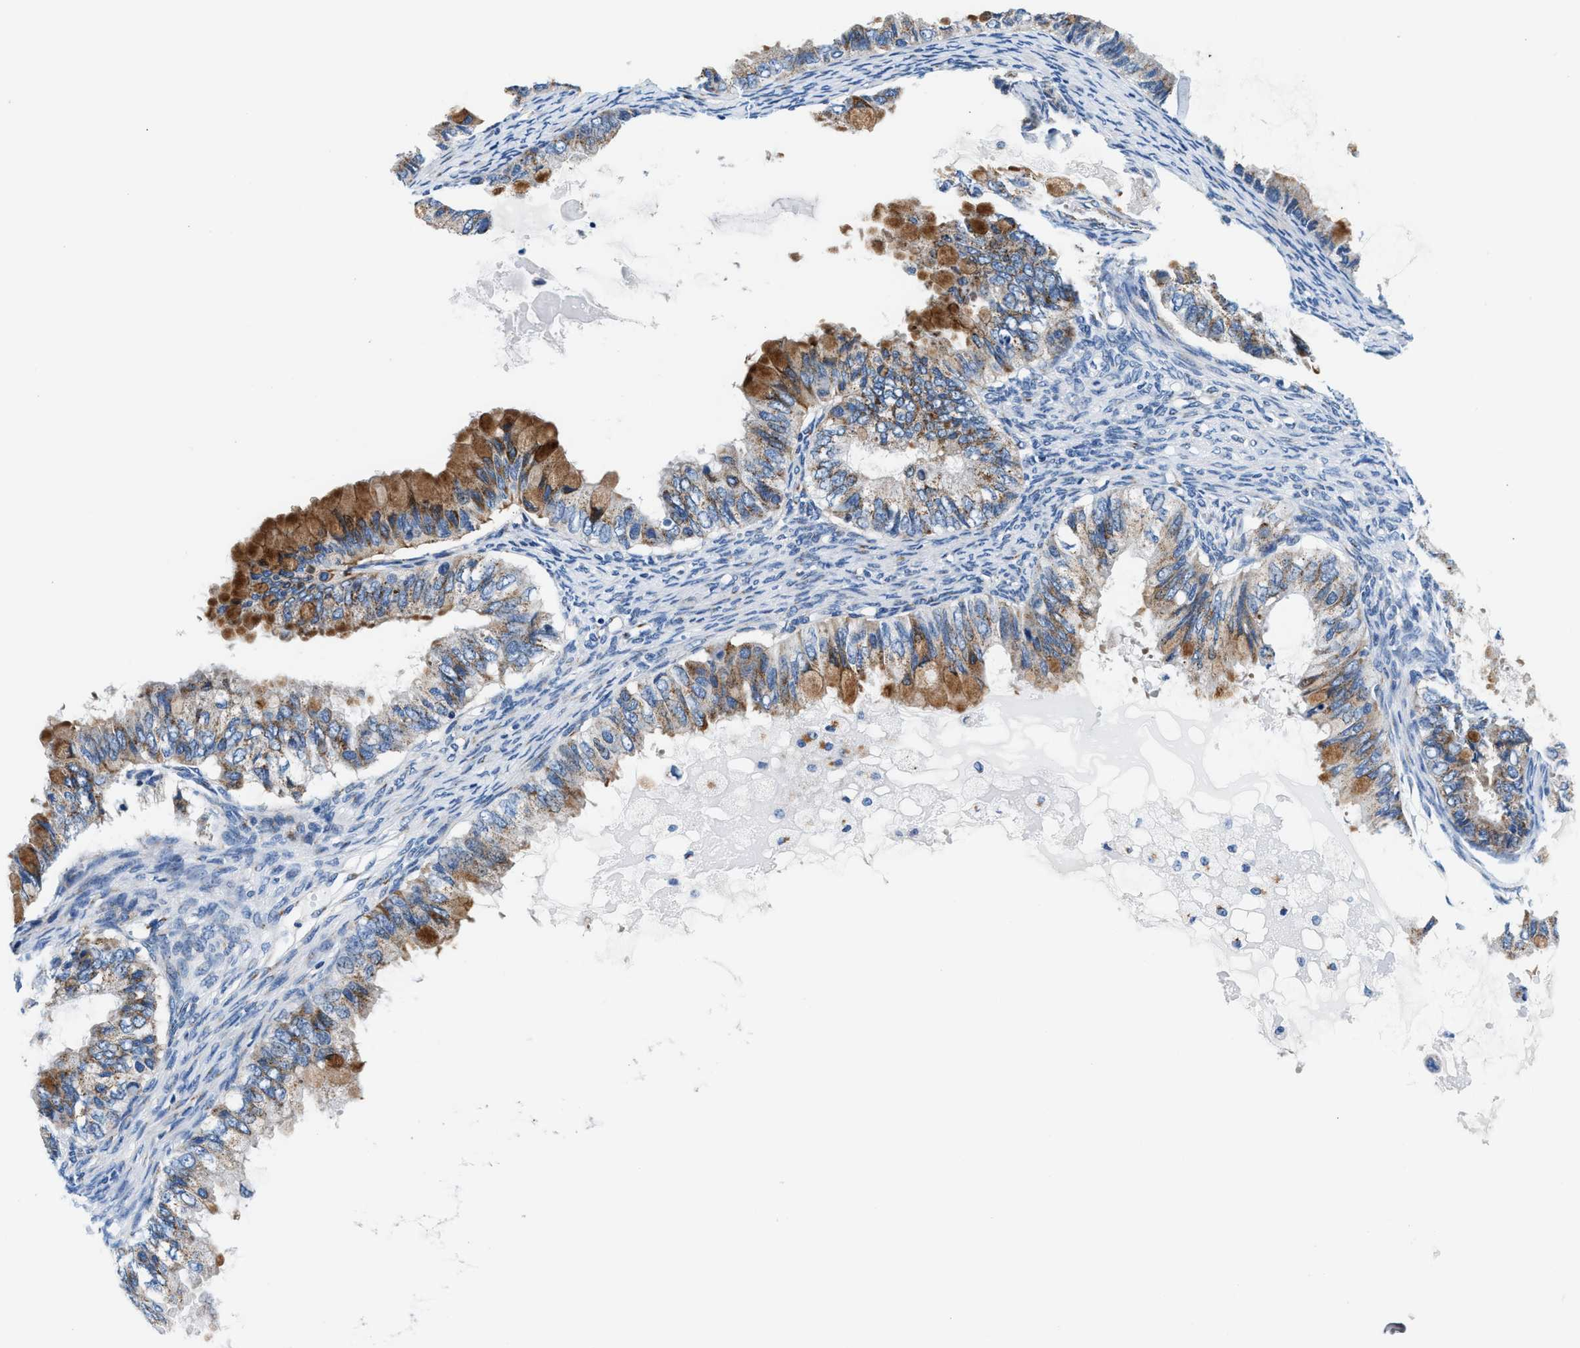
{"staining": {"intensity": "moderate", "quantity": ">75%", "location": "cytoplasmic/membranous"}, "tissue": "ovarian cancer", "cell_type": "Tumor cells", "image_type": "cancer", "snomed": [{"axis": "morphology", "description": "Cystadenocarcinoma, mucinous, NOS"}, {"axis": "topography", "description": "Ovary"}], "caption": "A histopathology image showing moderate cytoplasmic/membranous expression in approximately >75% of tumor cells in ovarian cancer, as visualized by brown immunohistochemical staining.", "gene": "VPS53", "patient": {"sex": "female", "age": 80}}